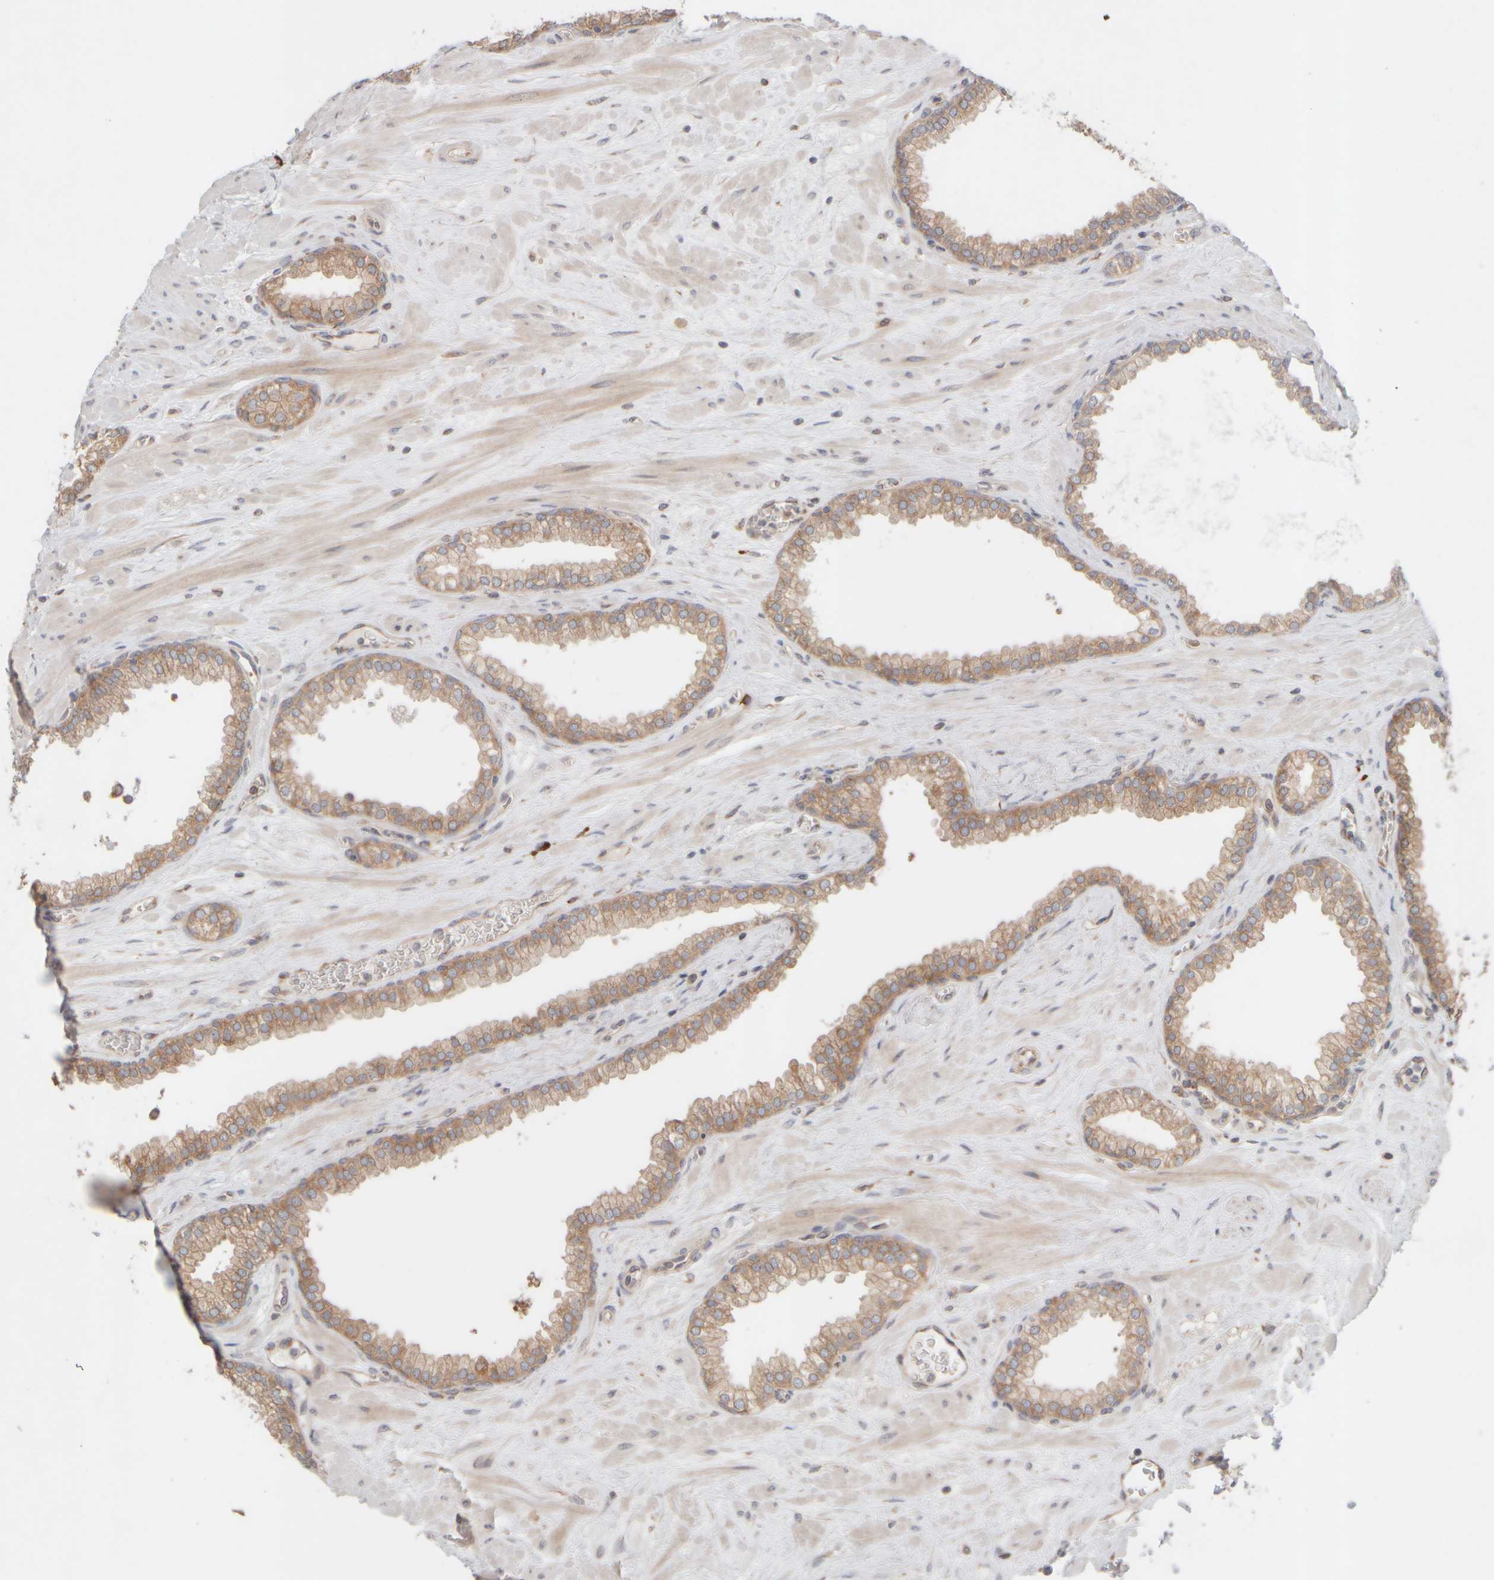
{"staining": {"intensity": "moderate", "quantity": ">75%", "location": "cytoplasmic/membranous"}, "tissue": "prostate", "cell_type": "Glandular cells", "image_type": "normal", "snomed": [{"axis": "morphology", "description": "Normal tissue, NOS"}, {"axis": "morphology", "description": "Urothelial carcinoma, Low grade"}, {"axis": "topography", "description": "Urinary bladder"}, {"axis": "topography", "description": "Prostate"}], "caption": "Protein staining of unremarkable prostate demonstrates moderate cytoplasmic/membranous positivity in about >75% of glandular cells. Immunohistochemistry (ihc) stains the protein of interest in brown and the nuclei are stained blue.", "gene": "EIF2B3", "patient": {"sex": "male", "age": 60}}